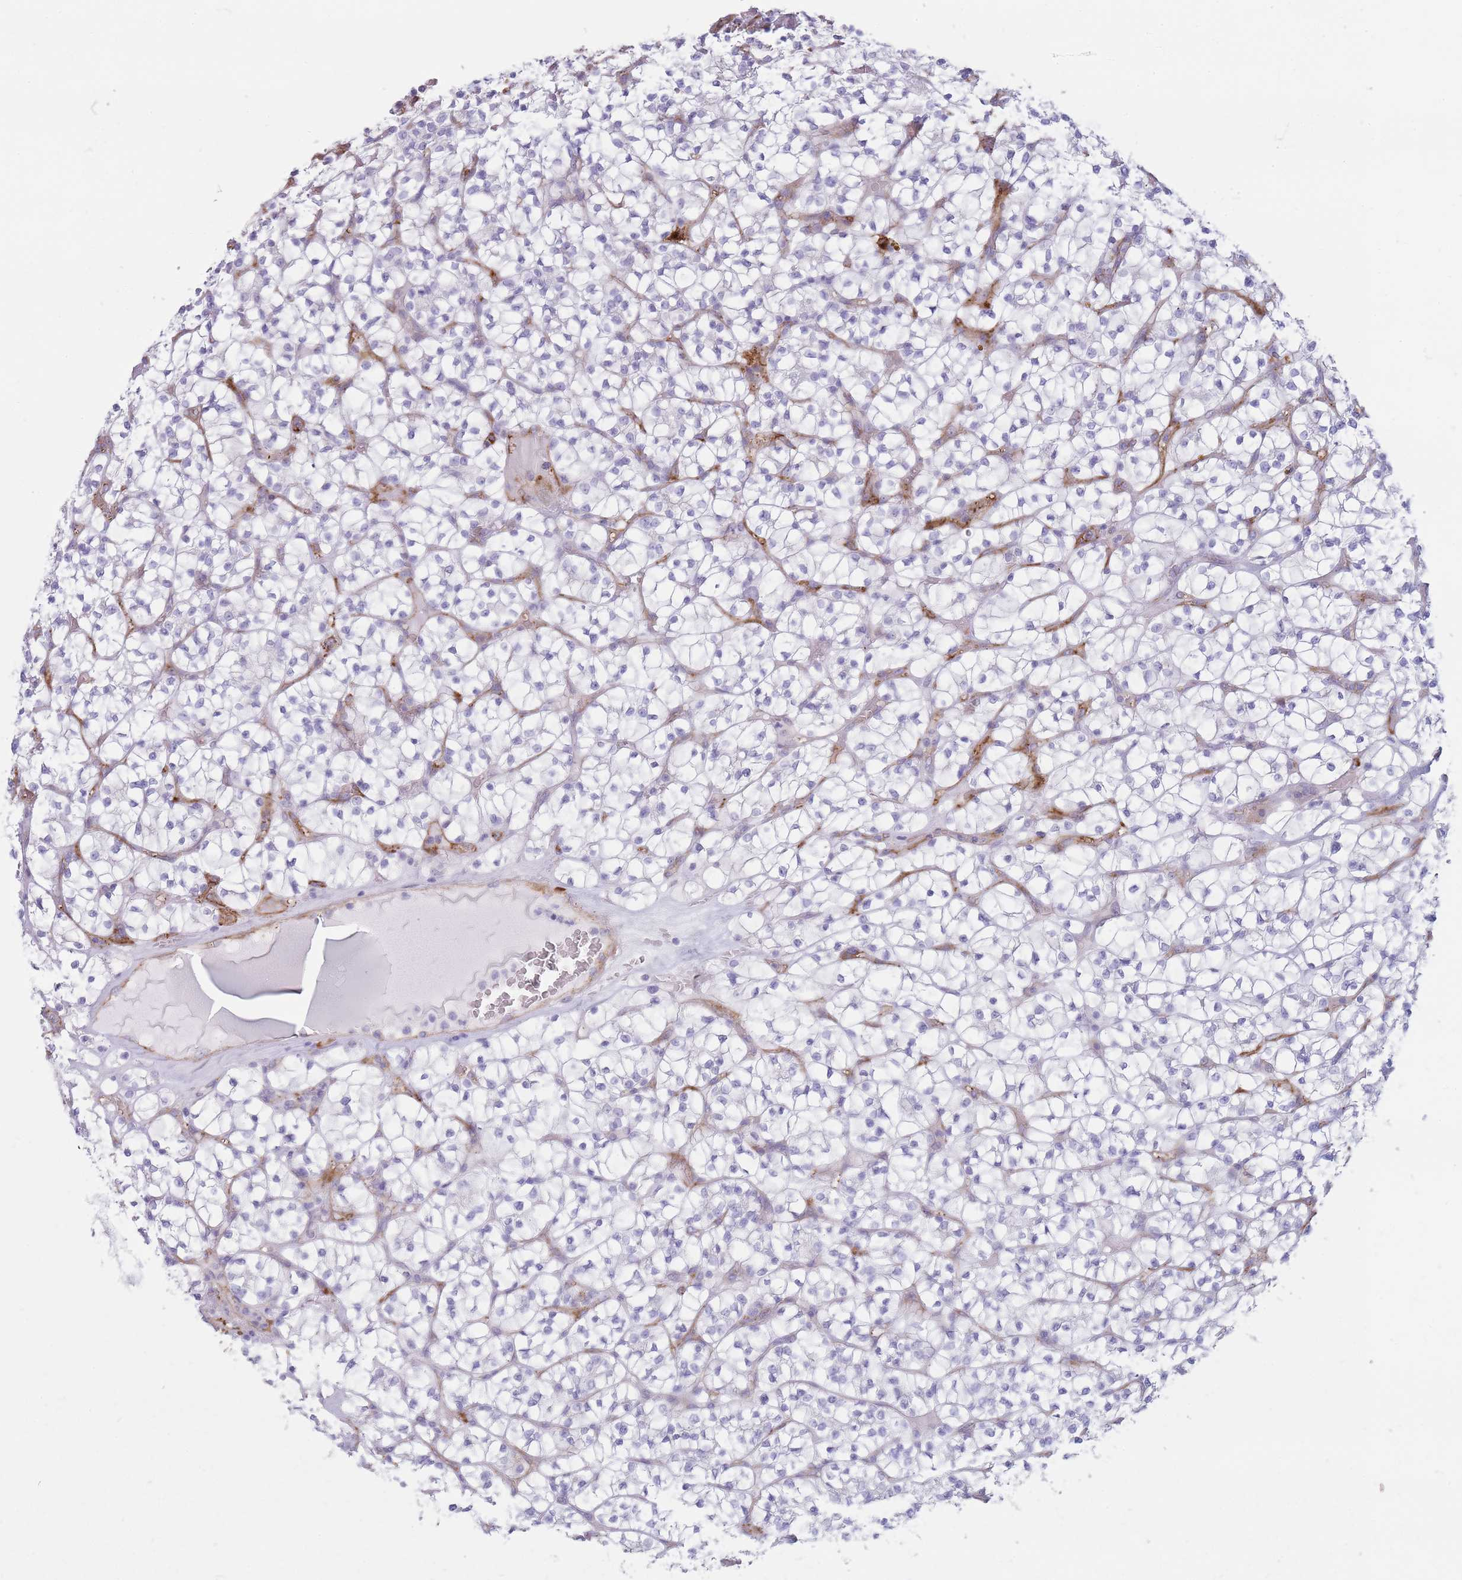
{"staining": {"intensity": "negative", "quantity": "none", "location": "none"}, "tissue": "renal cancer", "cell_type": "Tumor cells", "image_type": "cancer", "snomed": [{"axis": "morphology", "description": "Adenocarcinoma, NOS"}, {"axis": "topography", "description": "Kidney"}], "caption": "IHC photomicrograph of renal cancer stained for a protein (brown), which displays no positivity in tumor cells.", "gene": "UTP14A", "patient": {"sex": "female", "age": 64}}